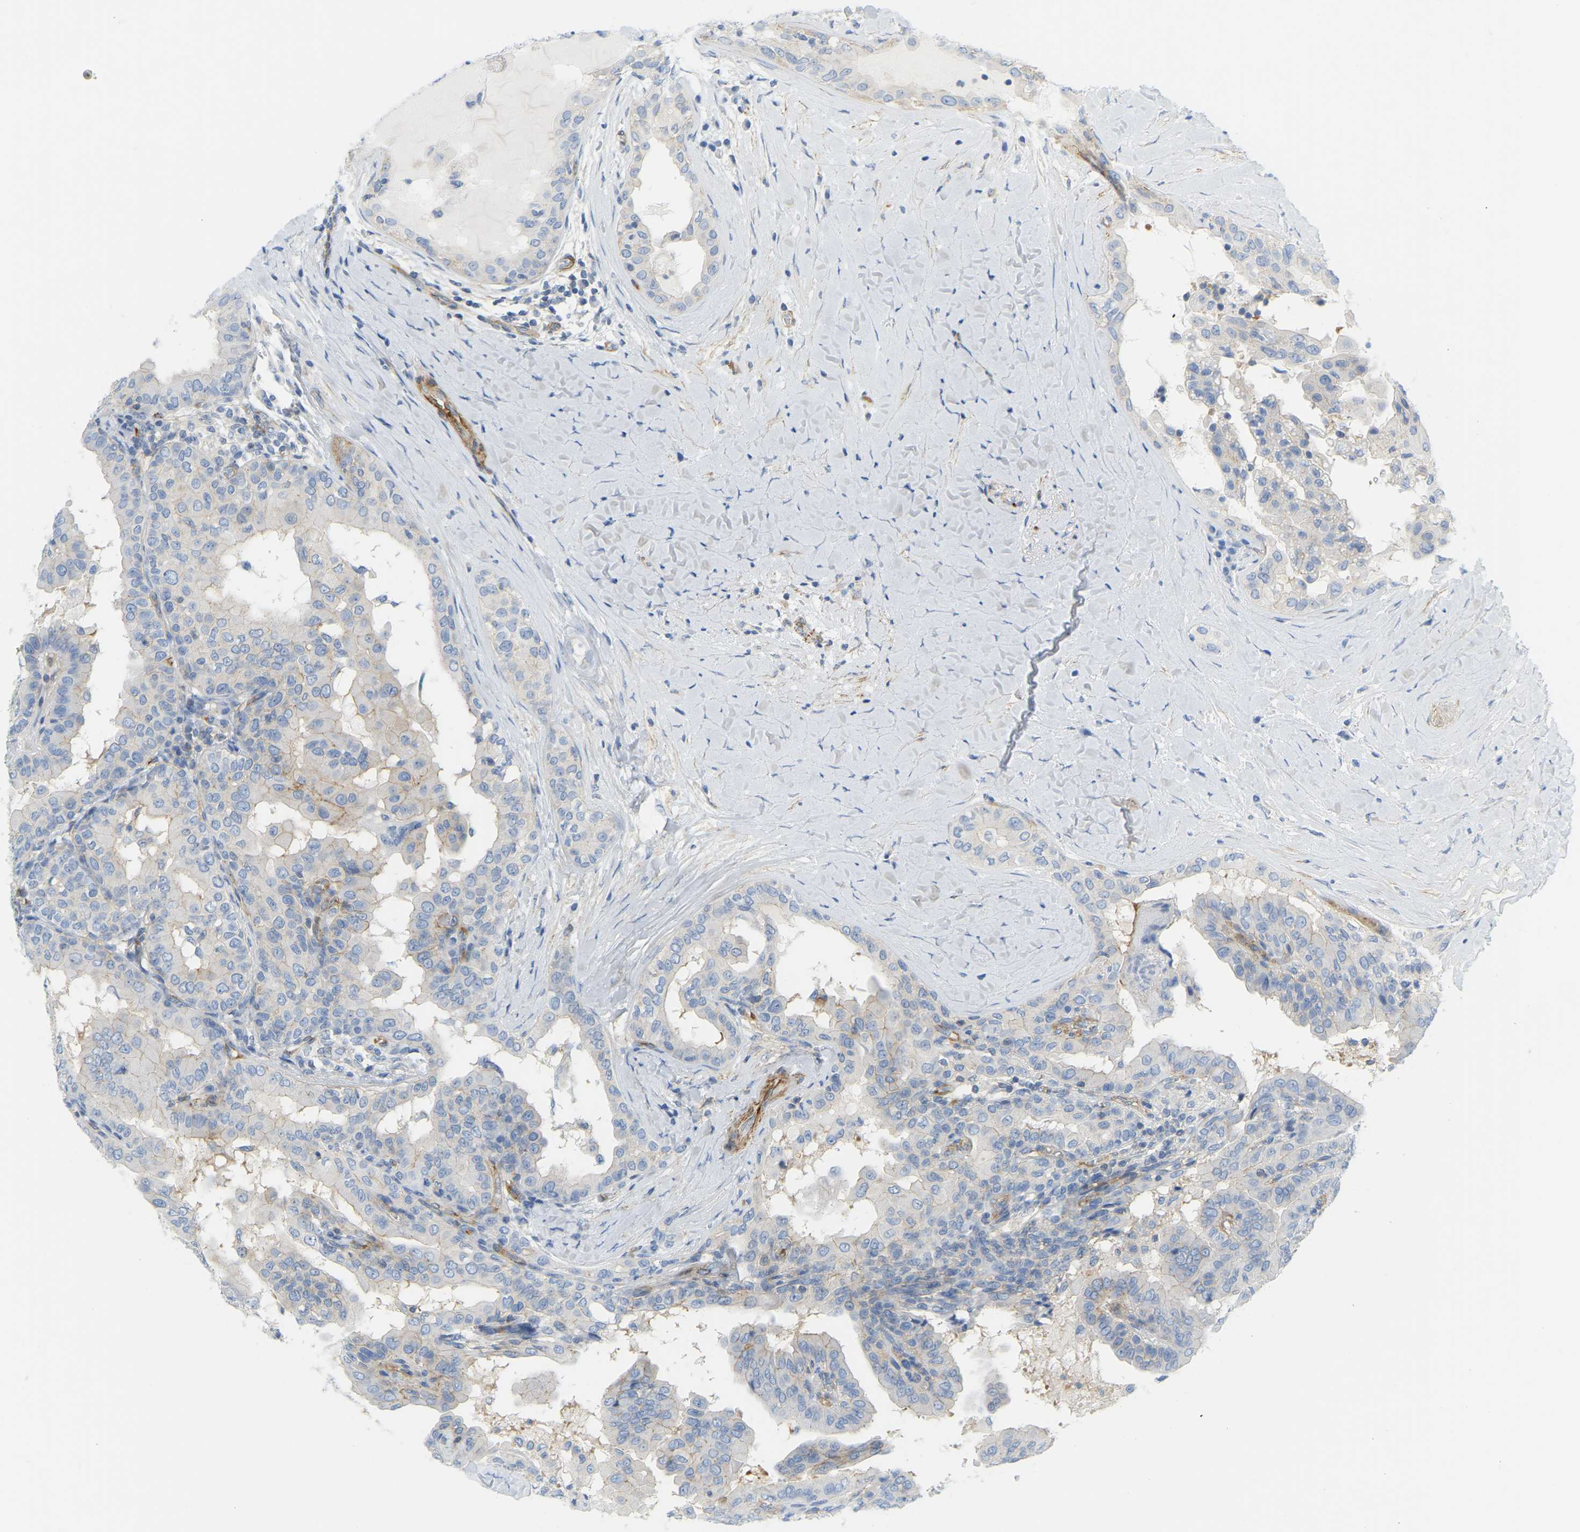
{"staining": {"intensity": "weak", "quantity": "<25%", "location": "cytoplasmic/membranous"}, "tissue": "thyroid cancer", "cell_type": "Tumor cells", "image_type": "cancer", "snomed": [{"axis": "morphology", "description": "Papillary adenocarcinoma, NOS"}, {"axis": "topography", "description": "Thyroid gland"}], "caption": "This is a micrograph of immunohistochemistry (IHC) staining of thyroid cancer (papillary adenocarcinoma), which shows no staining in tumor cells. (DAB immunohistochemistry (IHC) with hematoxylin counter stain).", "gene": "MYL3", "patient": {"sex": "male", "age": 33}}